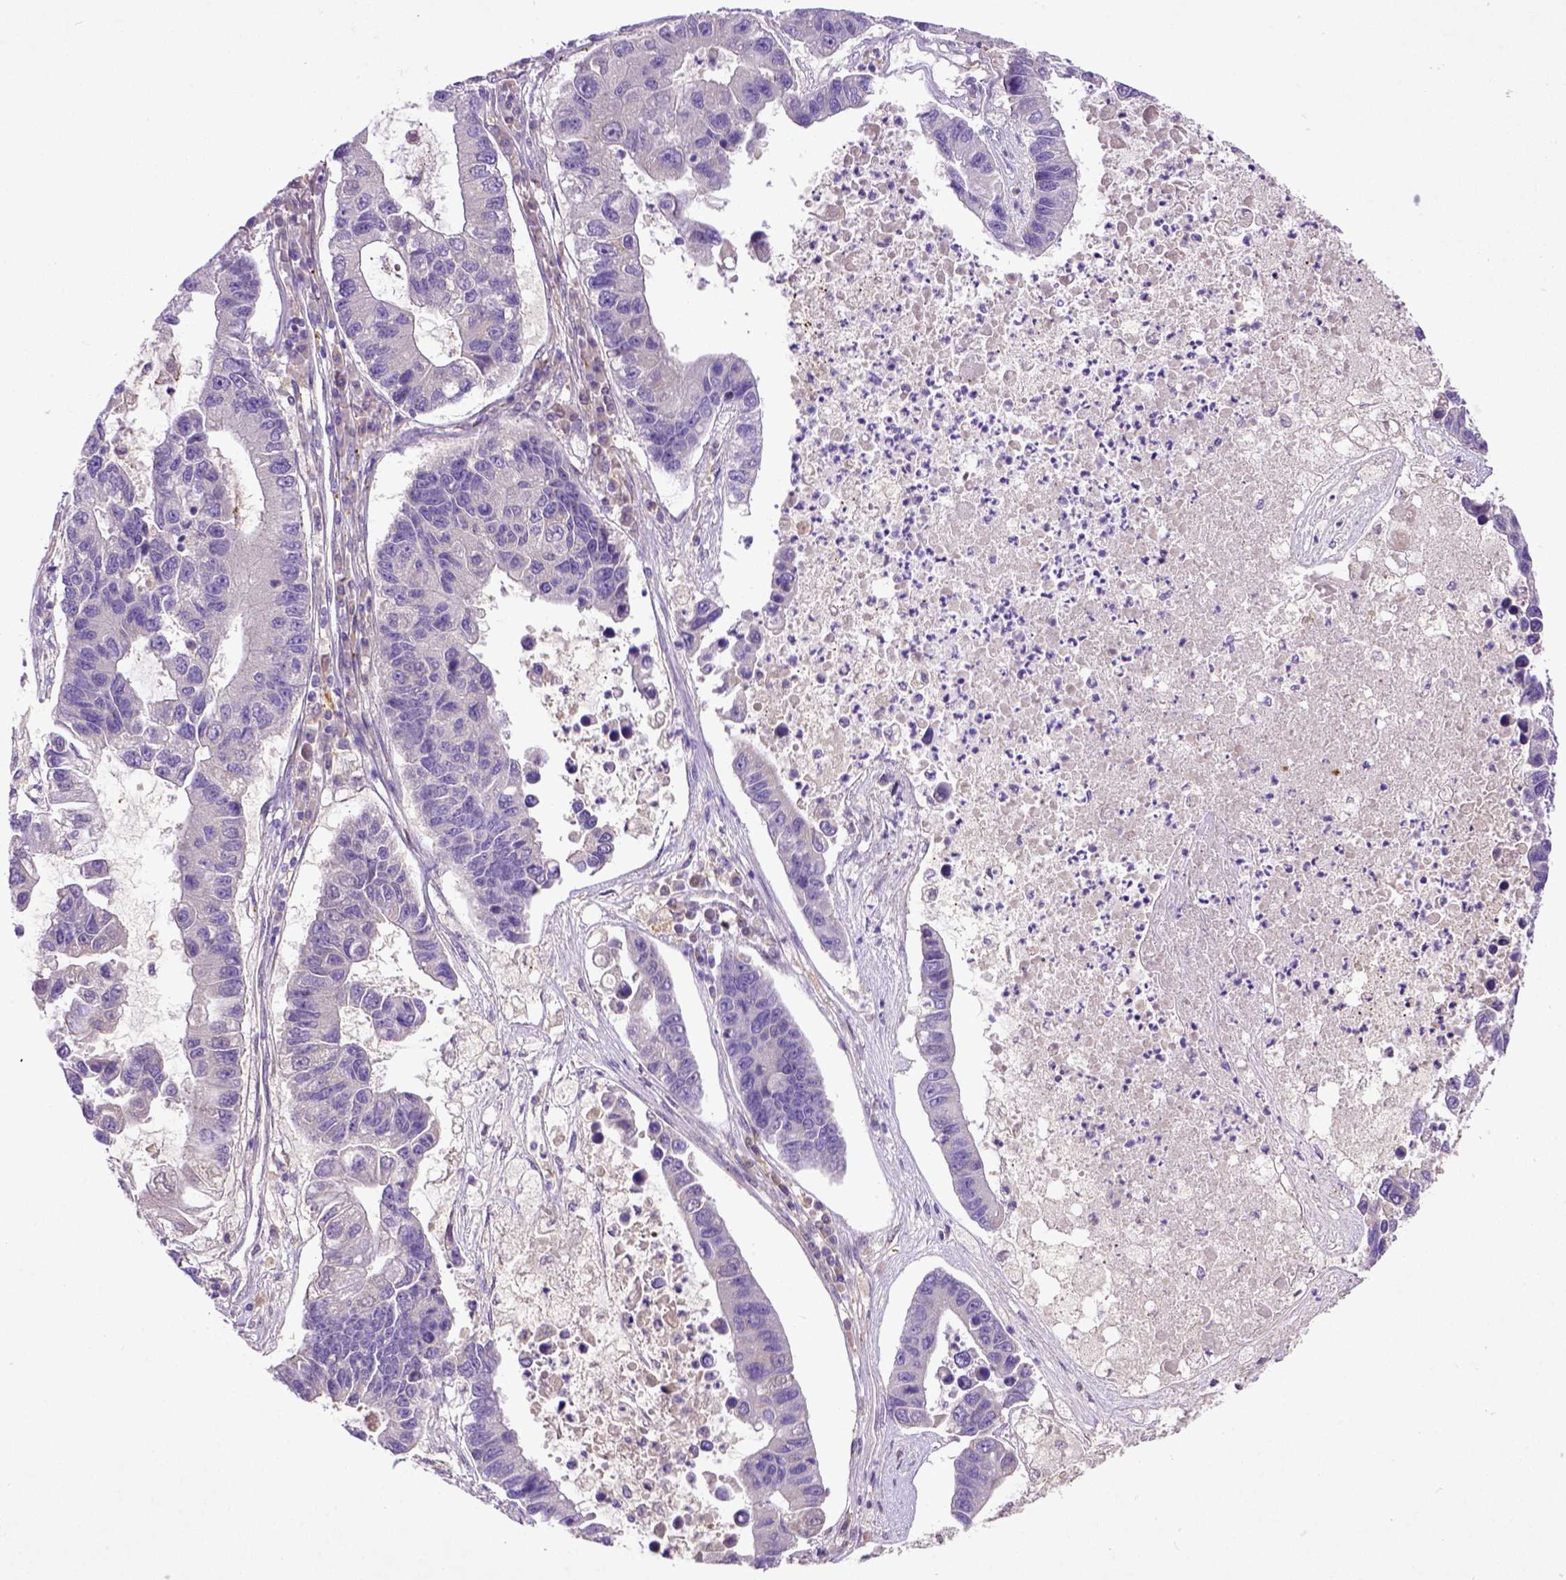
{"staining": {"intensity": "negative", "quantity": "none", "location": "none"}, "tissue": "lung cancer", "cell_type": "Tumor cells", "image_type": "cancer", "snomed": [{"axis": "morphology", "description": "Adenocarcinoma, NOS"}, {"axis": "topography", "description": "Bronchus"}, {"axis": "topography", "description": "Lung"}], "caption": "Tumor cells show no significant positivity in lung adenocarcinoma.", "gene": "DEPDC1B", "patient": {"sex": "female", "age": 51}}